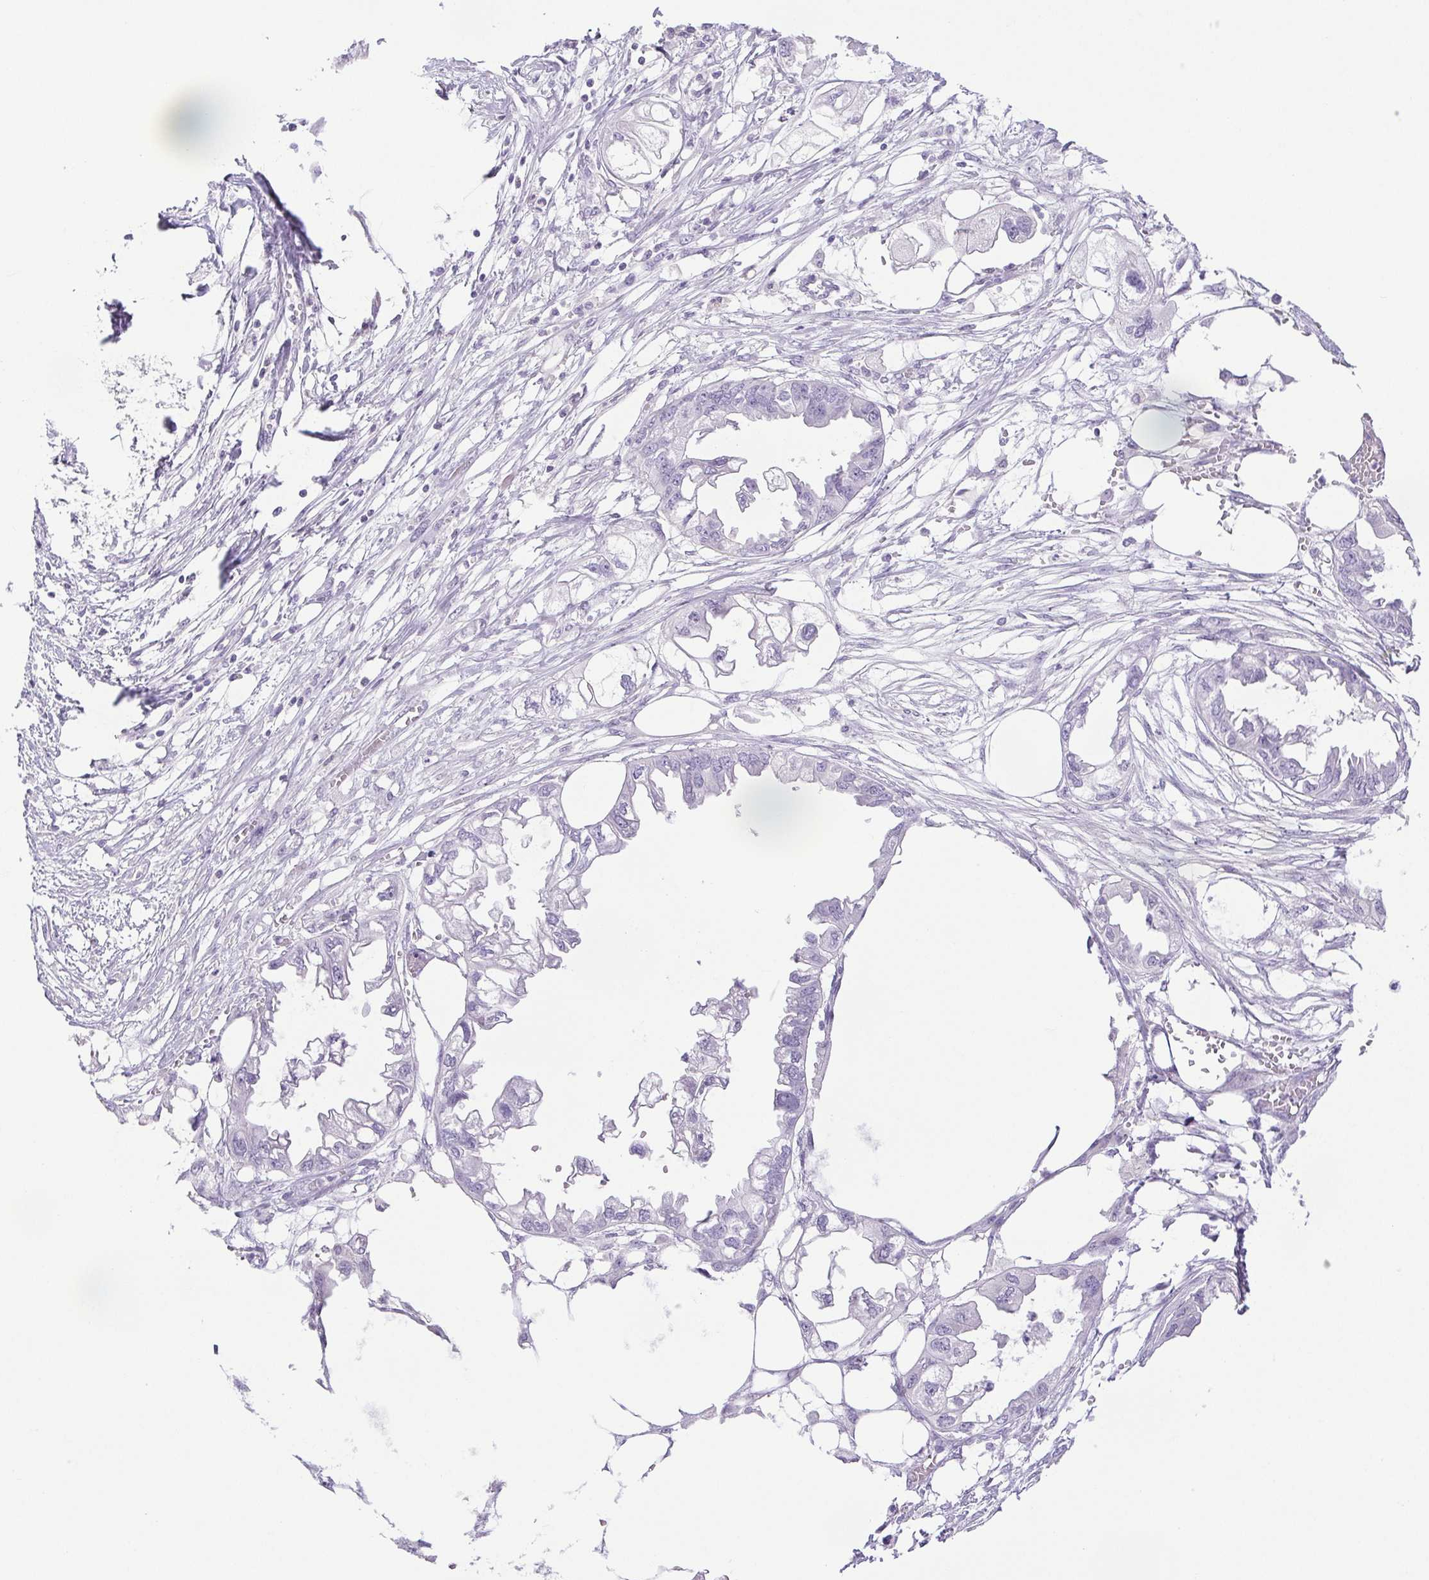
{"staining": {"intensity": "negative", "quantity": "none", "location": "none"}, "tissue": "endometrial cancer", "cell_type": "Tumor cells", "image_type": "cancer", "snomed": [{"axis": "morphology", "description": "Adenocarcinoma, NOS"}, {"axis": "morphology", "description": "Adenocarcinoma, metastatic, NOS"}, {"axis": "topography", "description": "Adipose tissue"}, {"axis": "topography", "description": "Endometrium"}], "caption": "This is an immunohistochemistry photomicrograph of adenocarcinoma (endometrial). There is no staining in tumor cells.", "gene": "HLA-G", "patient": {"sex": "female", "age": 67}}